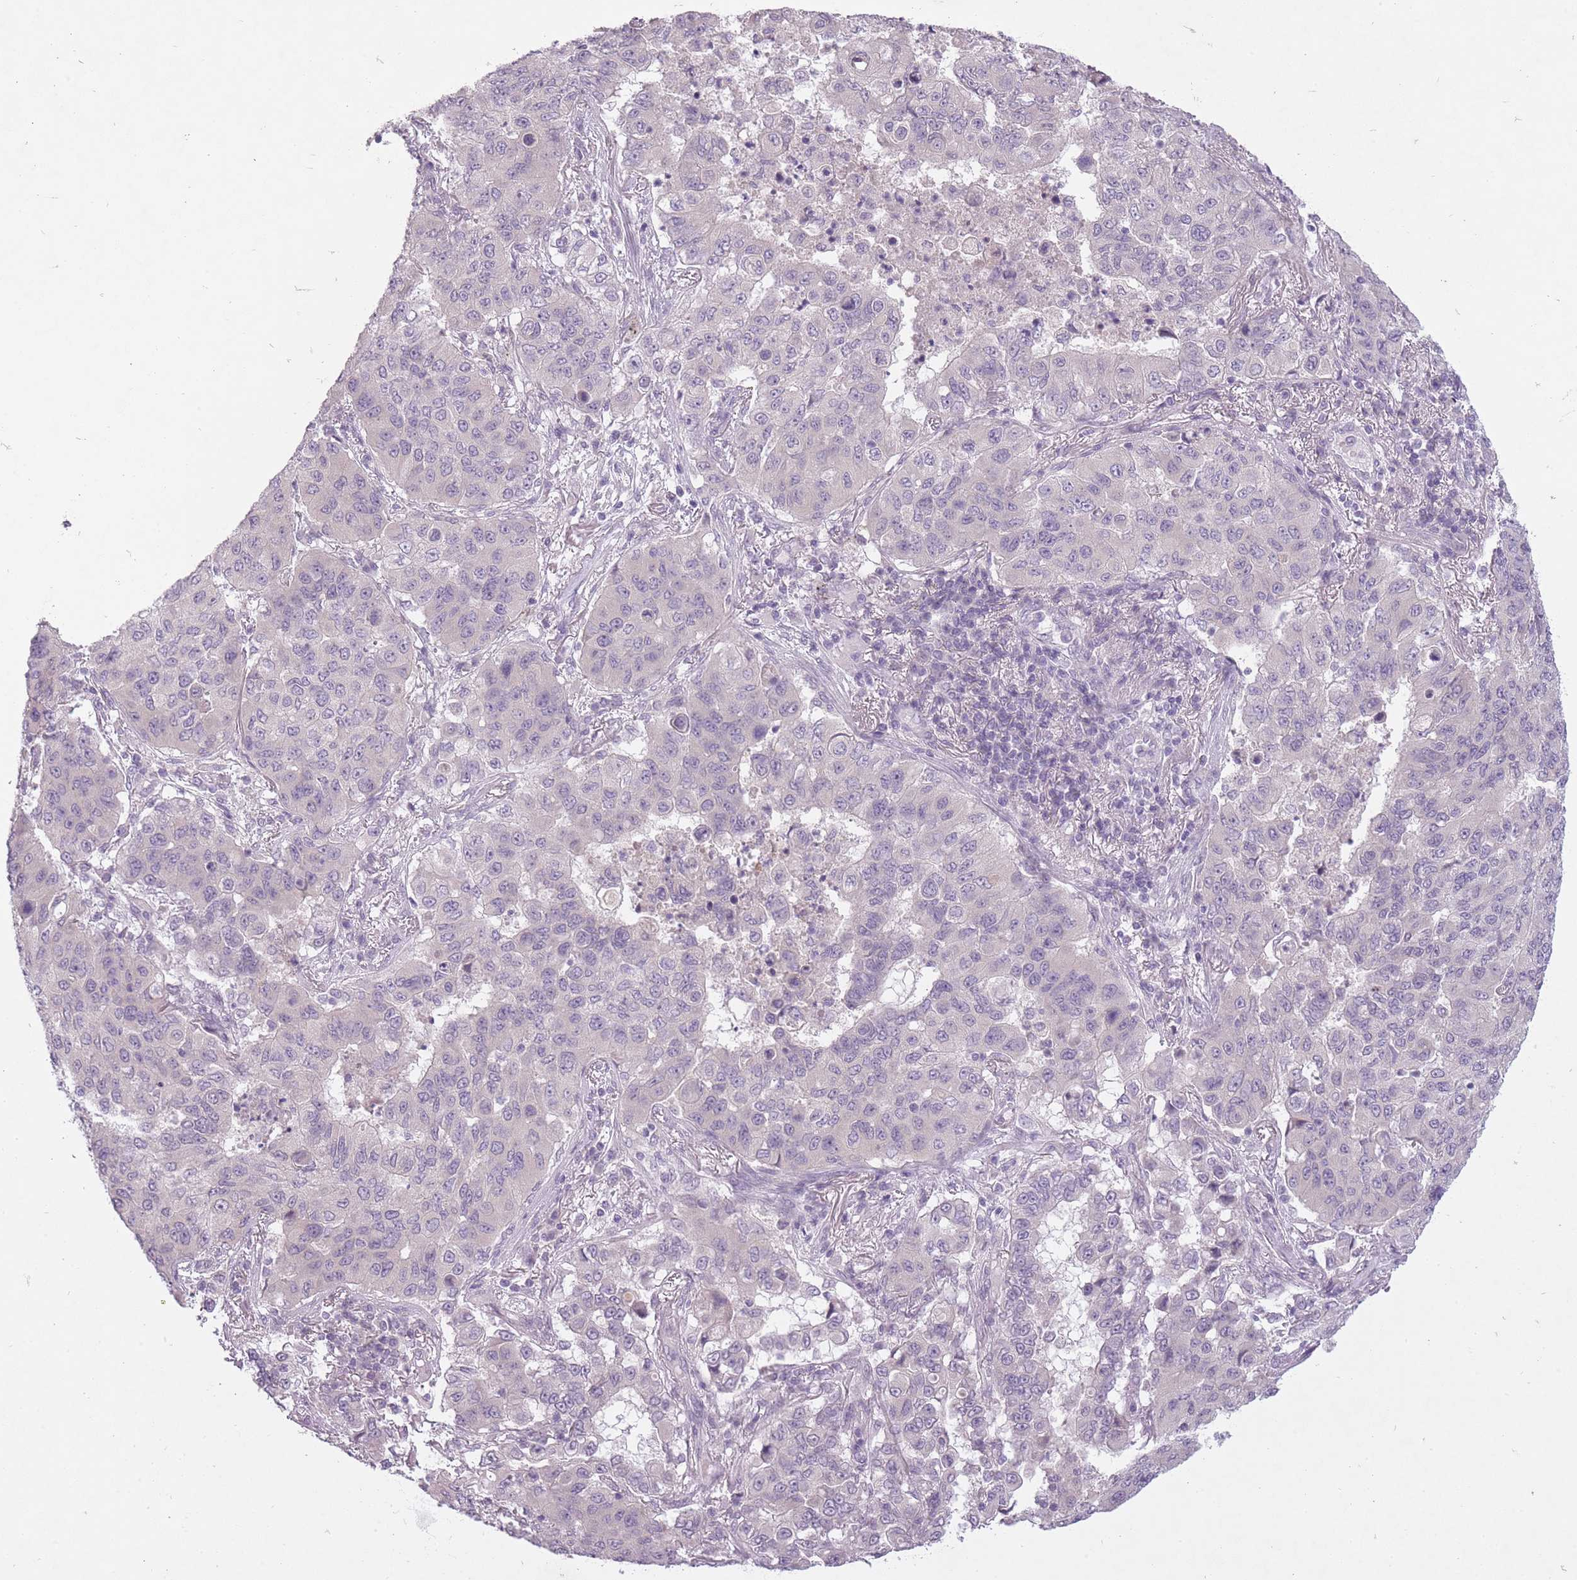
{"staining": {"intensity": "negative", "quantity": "none", "location": "none"}, "tissue": "lung cancer", "cell_type": "Tumor cells", "image_type": "cancer", "snomed": [{"axis": "morphology", "description": "Squamous cell carcinoma, NOS"}, {"axis": "topography", "description": "Lung"}], "caption": "High magnification brightfield microscopy of lung cancer (squamous cell carcinoma) stained with DAB (brown) and counterstained with hematoxylin (blue): tumor cells show no significant expression.", "gene": "FAM43B", "patient": {"sex": "male", "age": 74}}